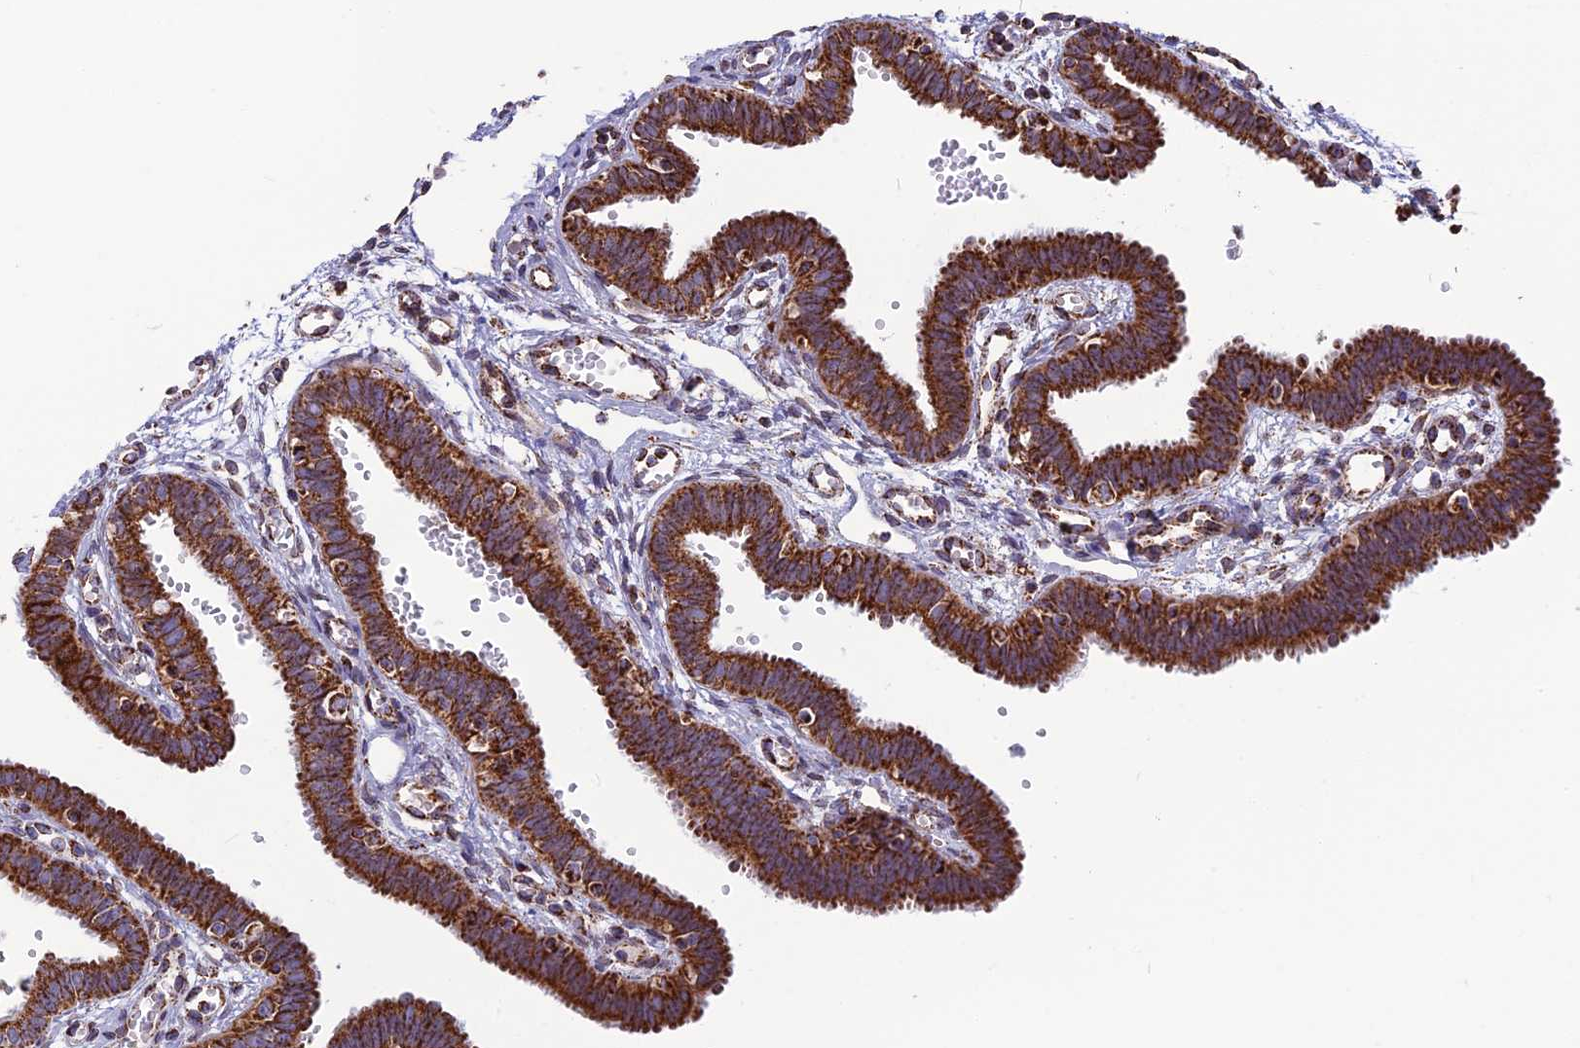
{"staining": {"intensity": "strong", "quantity": ">75%", "location": "cytoplasmic/membranous"}, "tissue": "fallopian tube", "cell_type": "Glandular cells", "image_type": "normal", "snomed": [{"axis": "morphology", "description": "Normal tissue, NOS"}, {"axis": "topography", "description": "Fallopian tube"}, {"axis": "topography", "description": "Placenta"}], "caption": "Fallopian tube stained with IHC reveals strong cytoplasmic/membranous expression in approximately >75% of glandular cells.", "gene": "CS", "patient": {"sex": "female", "age": 32}}